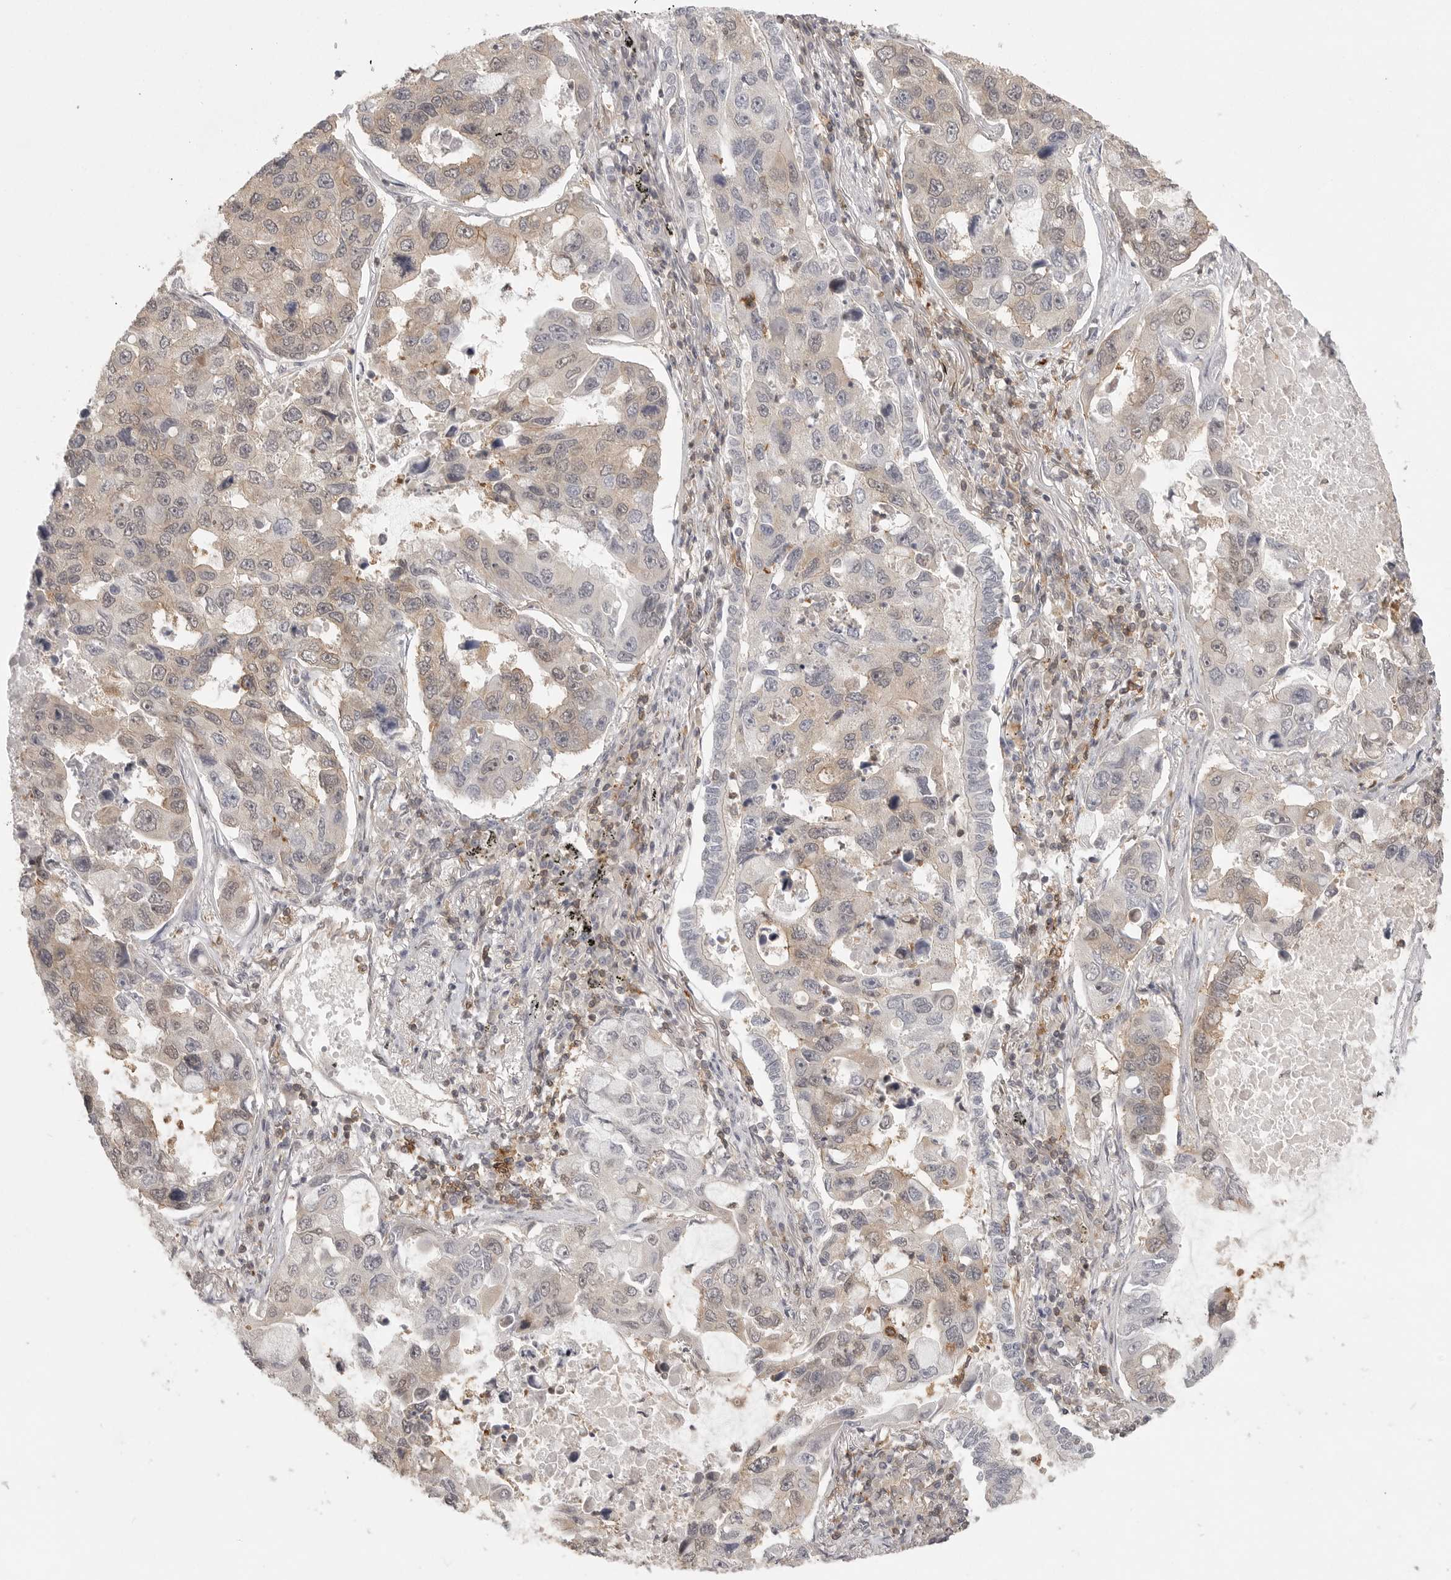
{"staining": {"intensity": "weak", "quantity": "25%-75%", "location": "cytoplasmic/membranous"}, "tissue": "lung cancer", "cell_type": "Tumor cells", "image_type": "cancer", "snomed": [{"axis": "morphology", "description": "Adenocarcinoma, NOS"}, {"axis": "topography", "description": "Lung"}], "caption": "This histopathology image displays immunohistochemistry (IHC) staining of lung cancer, with low weak cytoplasmic/membranous positivity in about 25%-75% of tumor cells.", "gene": "DBNL", "patient": {"sex": "male", "age": 64}}